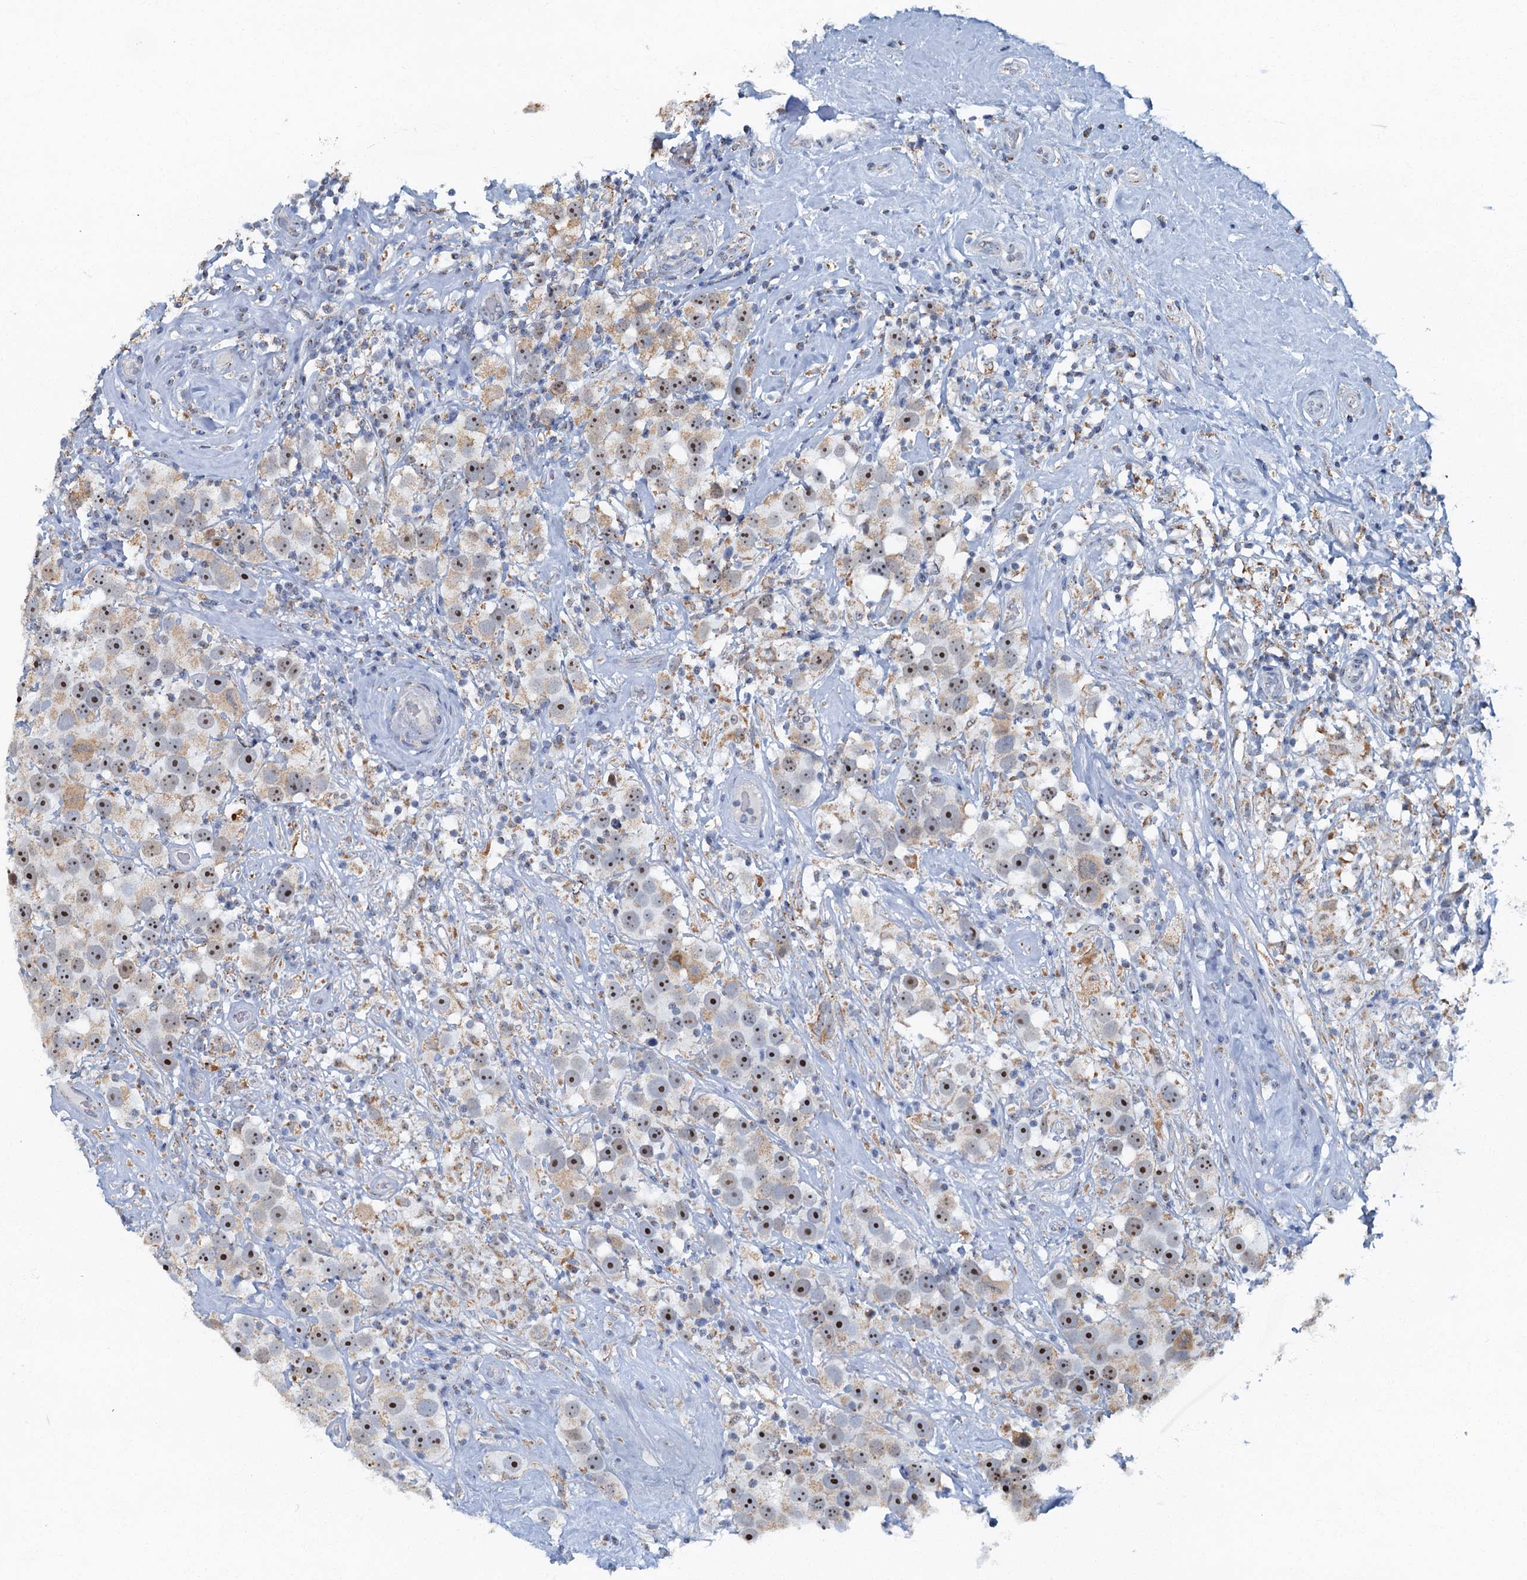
{"staining": {"intensity": "moderate", "quantity": "25%-75%", "location": "nuclear"}, "tissue": "testis cancer", "cell_type": "Tumor cells", "image_type": "cancer", "snomed": [{"axis": "morphology", "description": "Seminoma, NOS"}, {"axis": "topography", "description": "Testis"}], "caption": "The micrograph reveals immunohistochemical staining of testis seminoma. There is moderate nuclear staining is identified in approximately 25%-75% of tumor cells.", "gene": "RAD9B", "patient": {"sex": "male", "age": 49}}